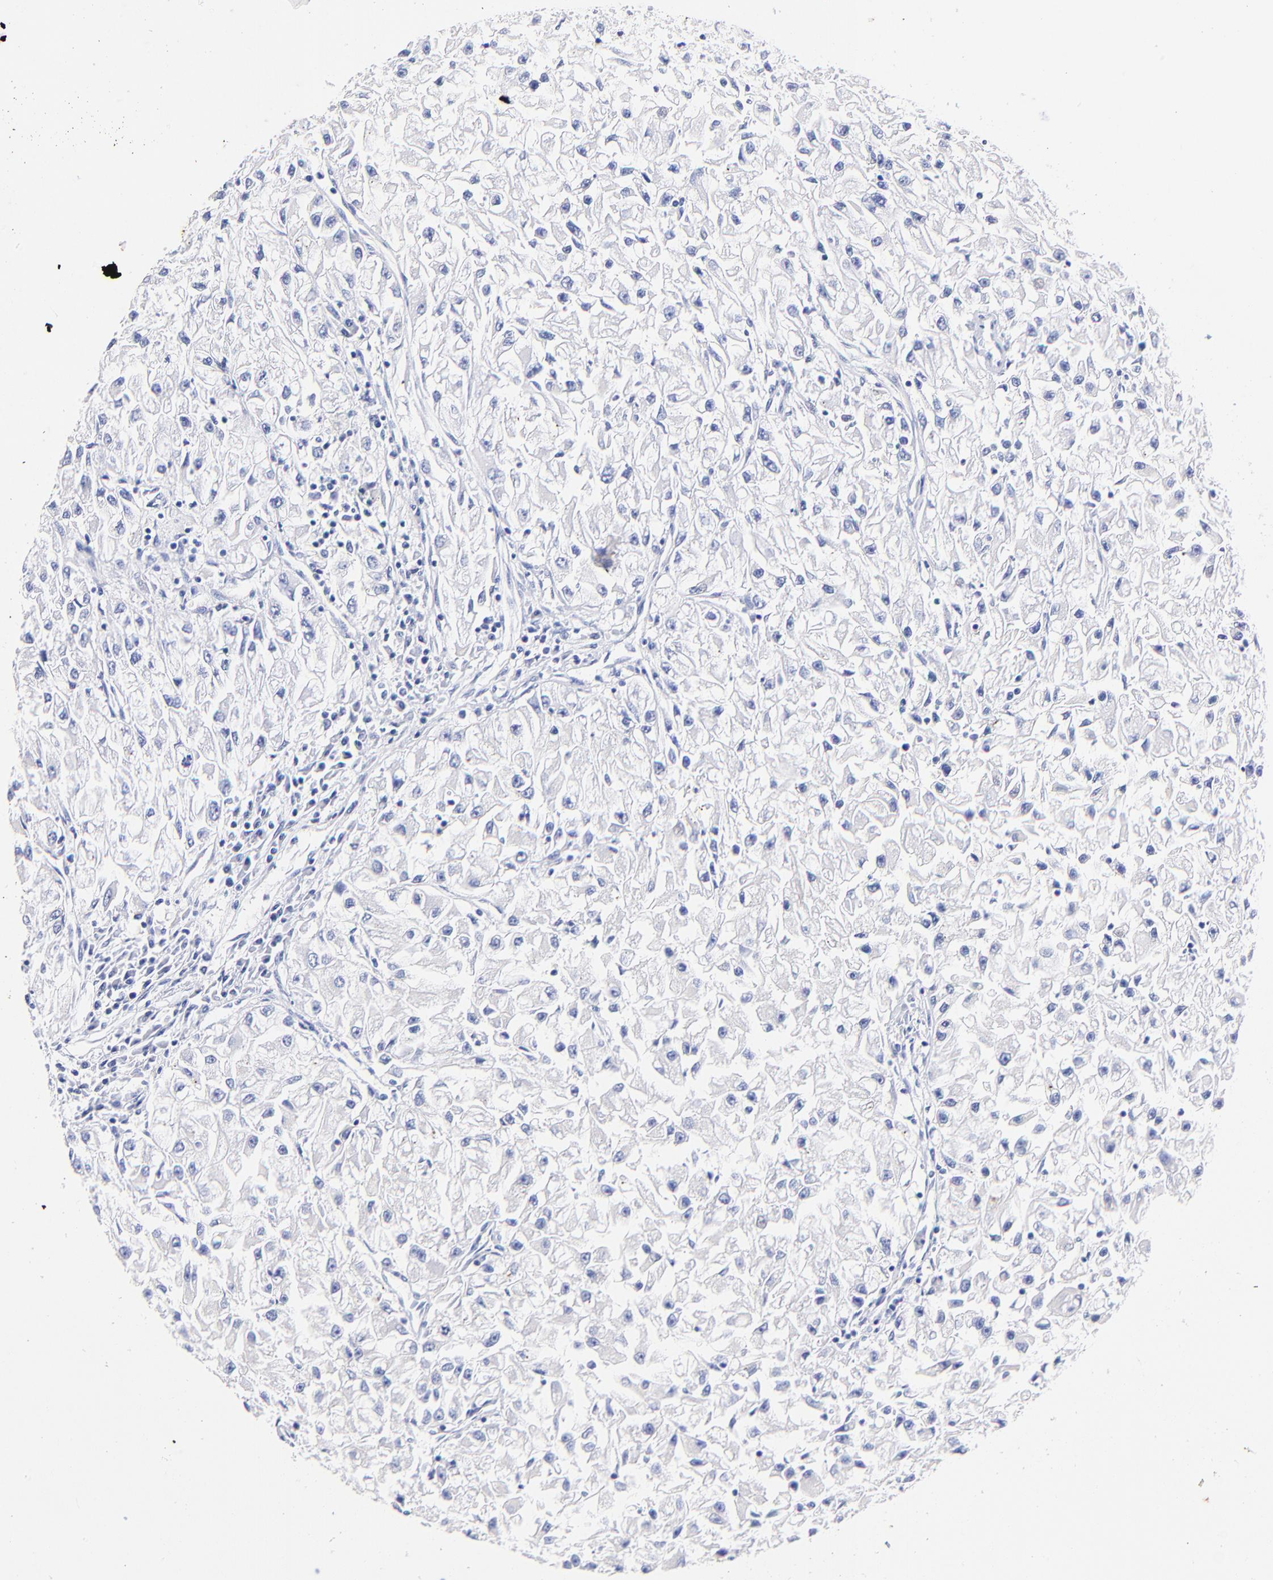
{"staining": {"intensity": "negative", "quantity": "none", "location": "none"}, "tissue": "renal cancer", "cell_type": "Tumor cells", "image_type": "cancer", "snomed": [{"axis": "morphology", "description": "Adenocarcinoma, NOS"}, {"axis": "topography", "description": "Kidney"}], "caption": "Renal cancer (adenocarcinoma) was stained to show a protein in brown. There is no significant staining in tumor cells.", "gene": "HORMAD2", "patient": {"sex": "male", "age": 59}}